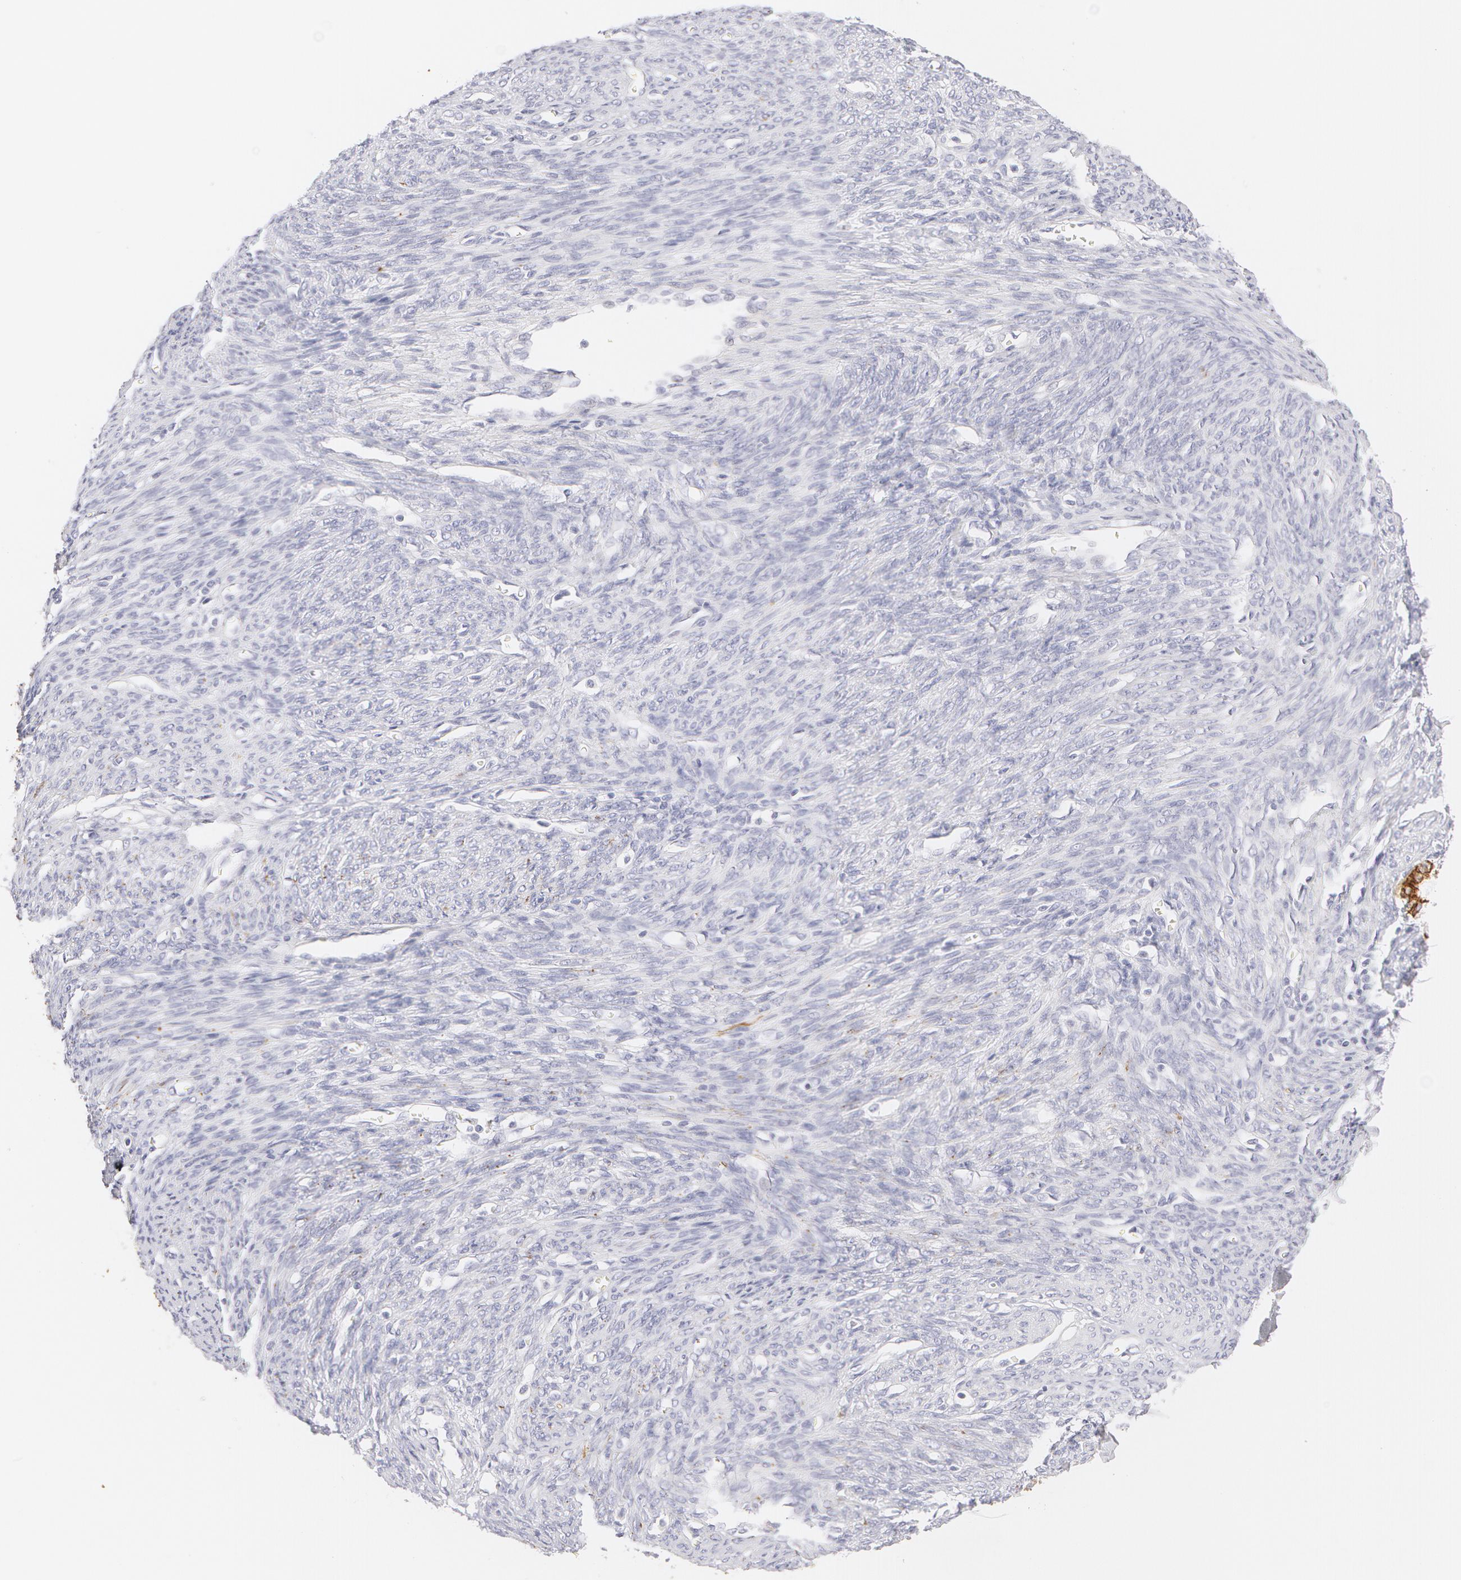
{"staining": {"intensity": "negative", "quantity": "none", "location": "none"}, "tissue": "endometrium", "cell_type": "Cells in endometrial stroma", "image_type": "normal", "snomed": [{"axis": "morphology", "description": "Normal tissue, NOS"}, {"axis": "topography", "description": "Uterus"}], "caption": "This photomicrograph is of unremarkable endometrium stained with immunohistochemistry to label a protein in brown with the nuclei are counter-stained blue. There is no staining in cells in endometrial stroma. (Stains: DAB immunohistochemistry with hematoxylin counter stain, Microscopy: brightfield microscopy at high magnification).", "gene": "KRT8", "patient": {"sex": "female", "age": 83}}